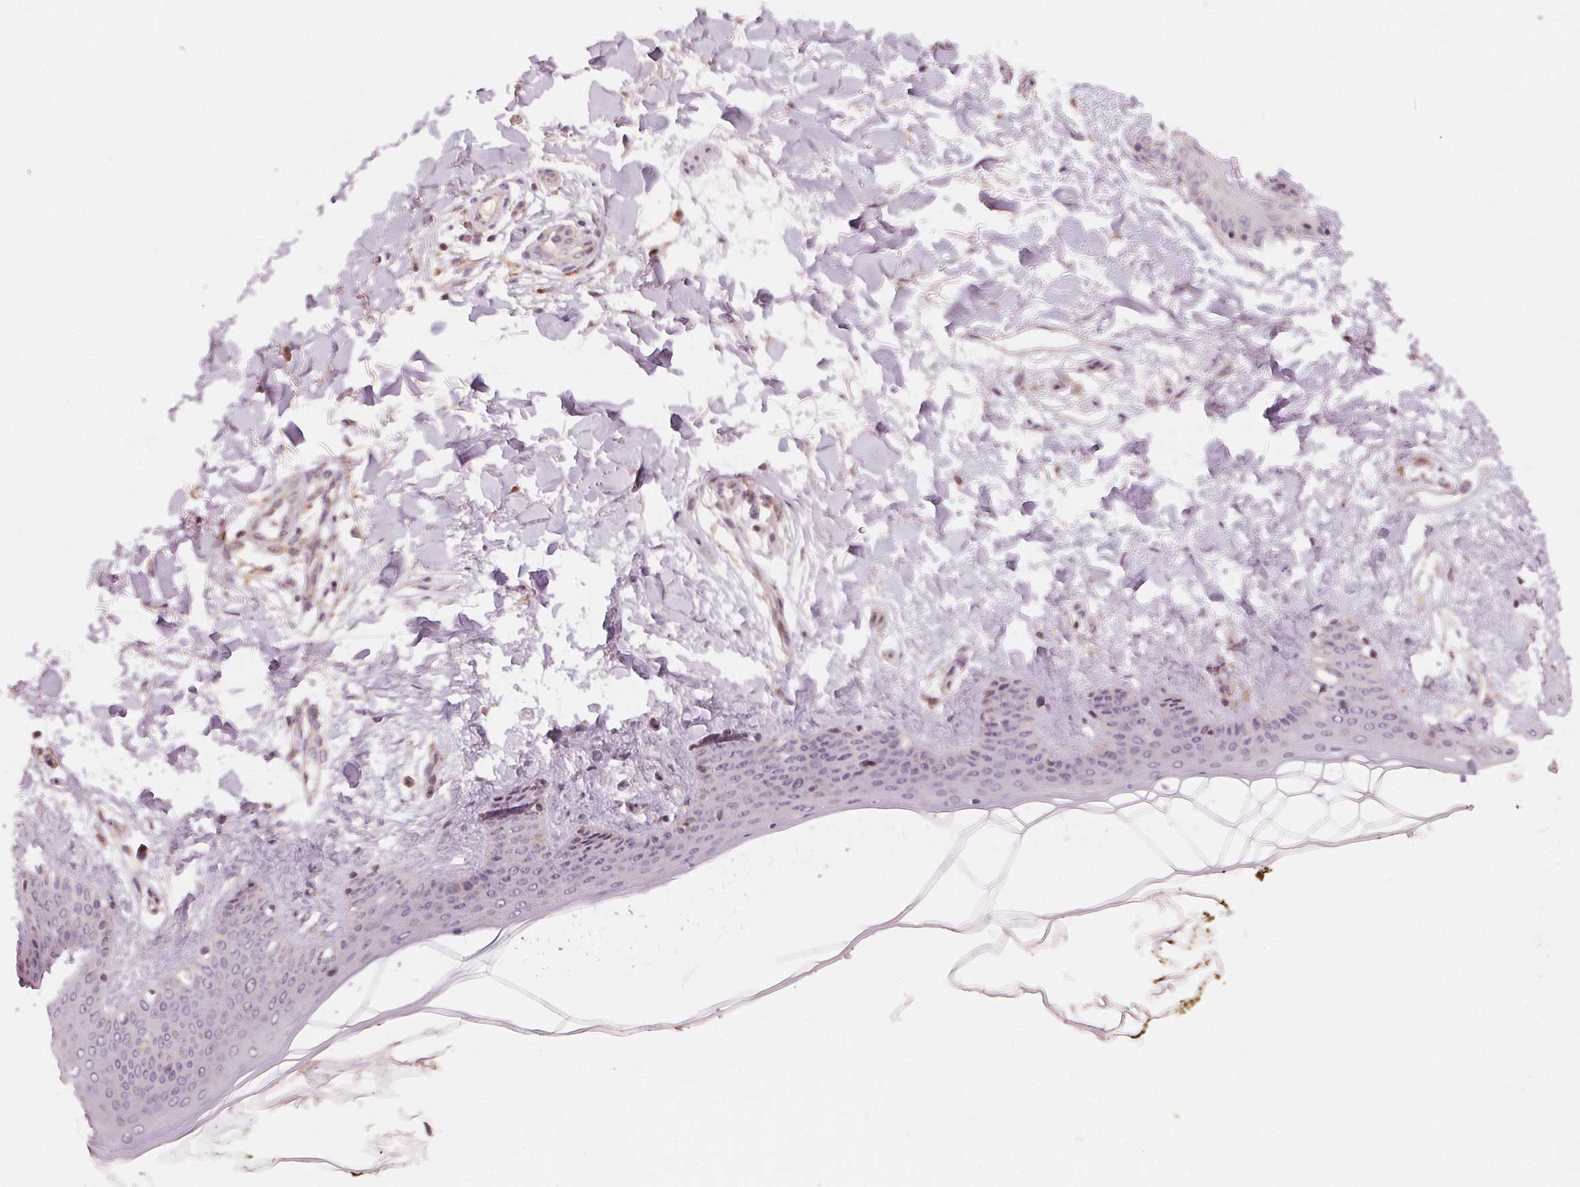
{"staining": {"intensity": "weak", "quantity": "<25%", "location": "cytoplasmic/membranous"}, "tissue": "skin", "cell_type": "Fibroblasts", "image_type": "normal", "snomed": [{"axis": "morphology", "description": "Normal tissue, NOS"}, {"axis": "topography", "description": "Skin"}], "caption": "A high-resolution image shows immunohistochemistry (IHC) staining of normal skin, which exhibits no significant staining in fibroblasts.", "gene": "AQP8", "patient": {"sex": "female", "age": 34}}